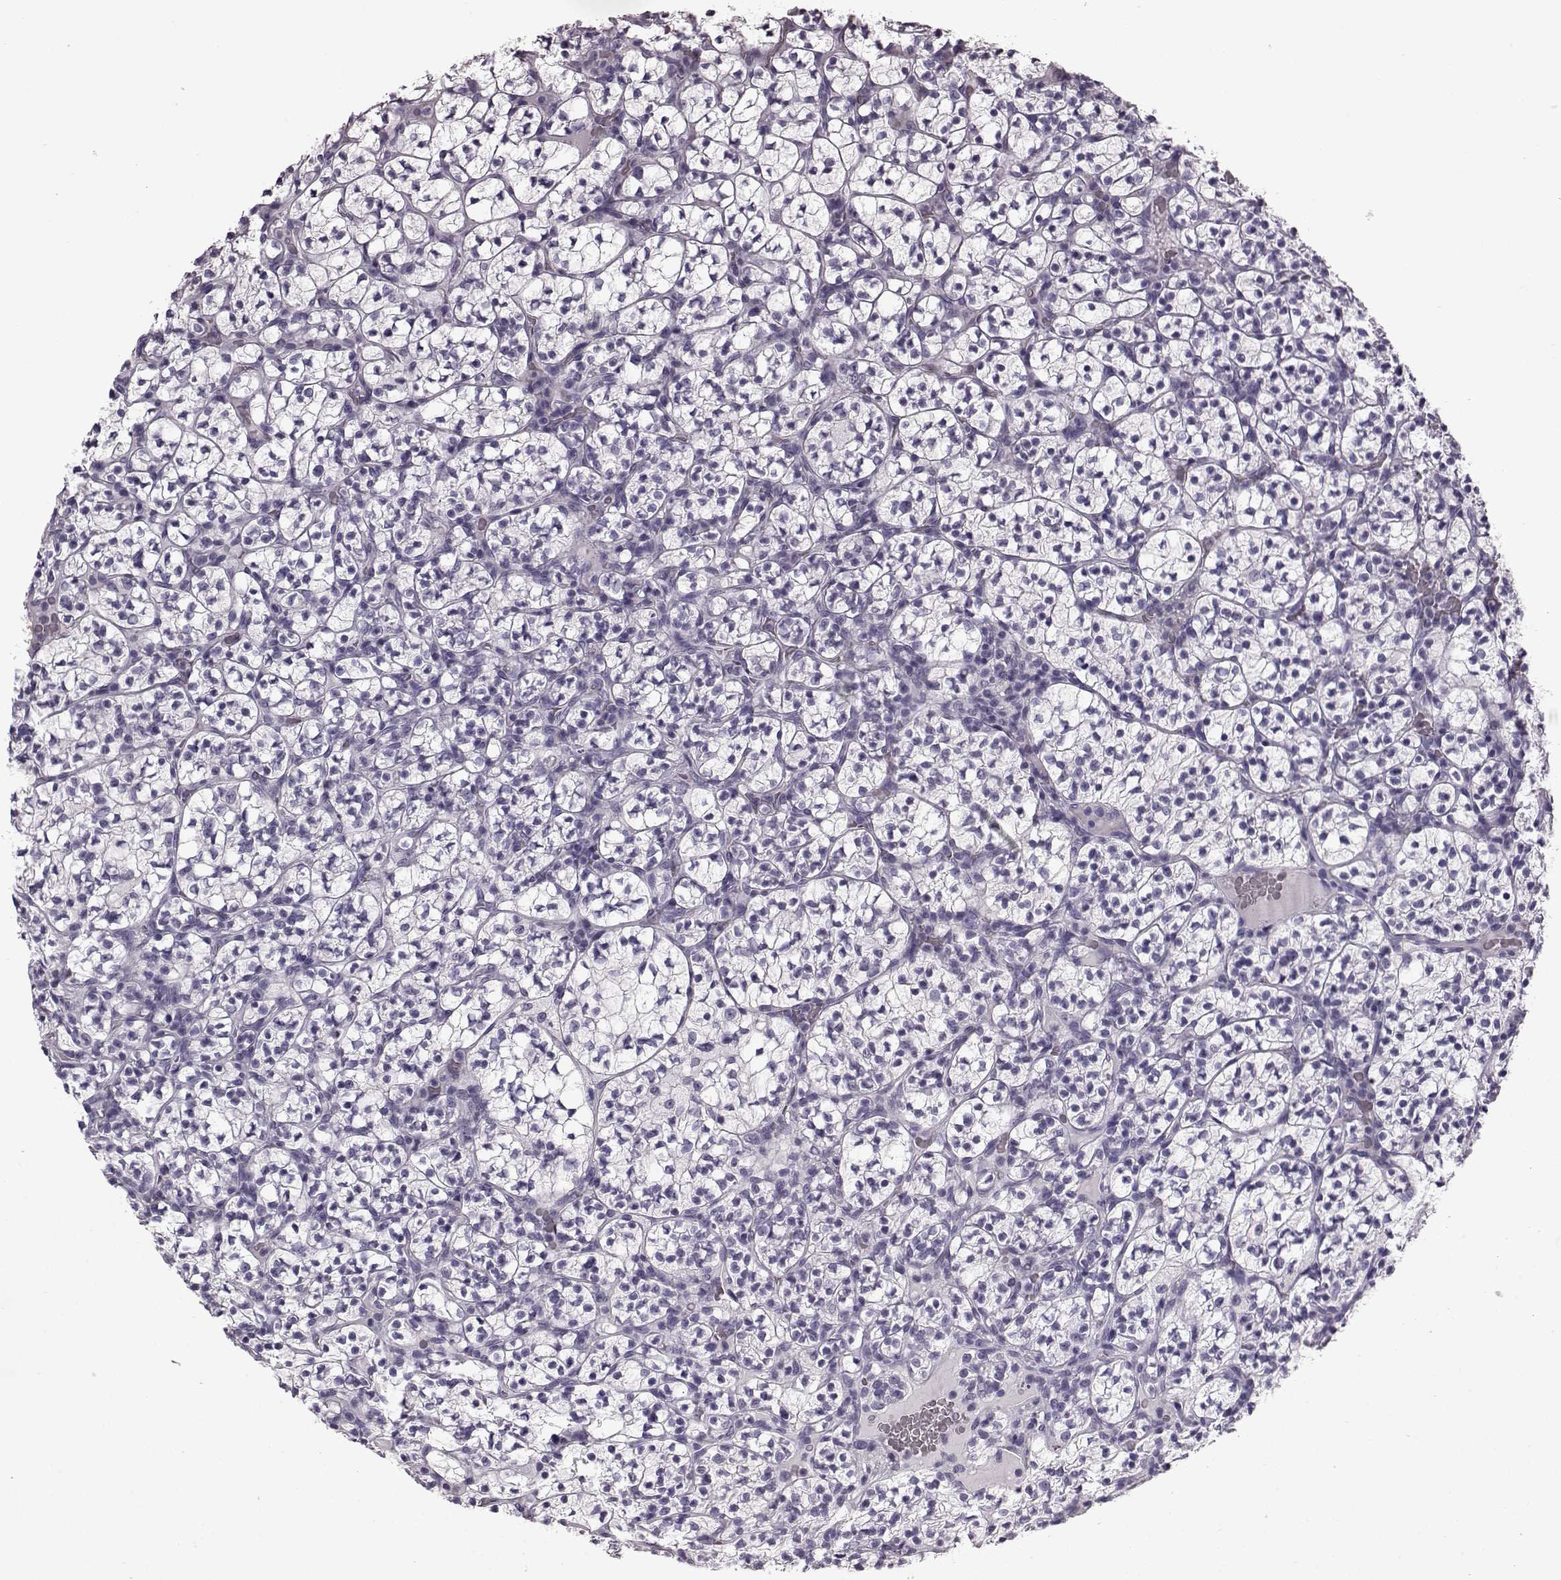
{"staining": {"intensity": "negative", "quantity": "none", "location": "none"}, "tissue": "renal cancer", "cell_type": "Tumor cells", "image_type": "cancer", "snomed": [{"axis": "morphology", "description": "Adenocarcinoma, NOS"}, {"axis": "topography", "description": "Kidney"}], "caption": "The immunohistochemistry histopathology image has no significant staining in tumor cells of adenocarcinoma (renal) tissue.", "gene": "AIPL1", "patient": {"sex": "female", "age": 89}}